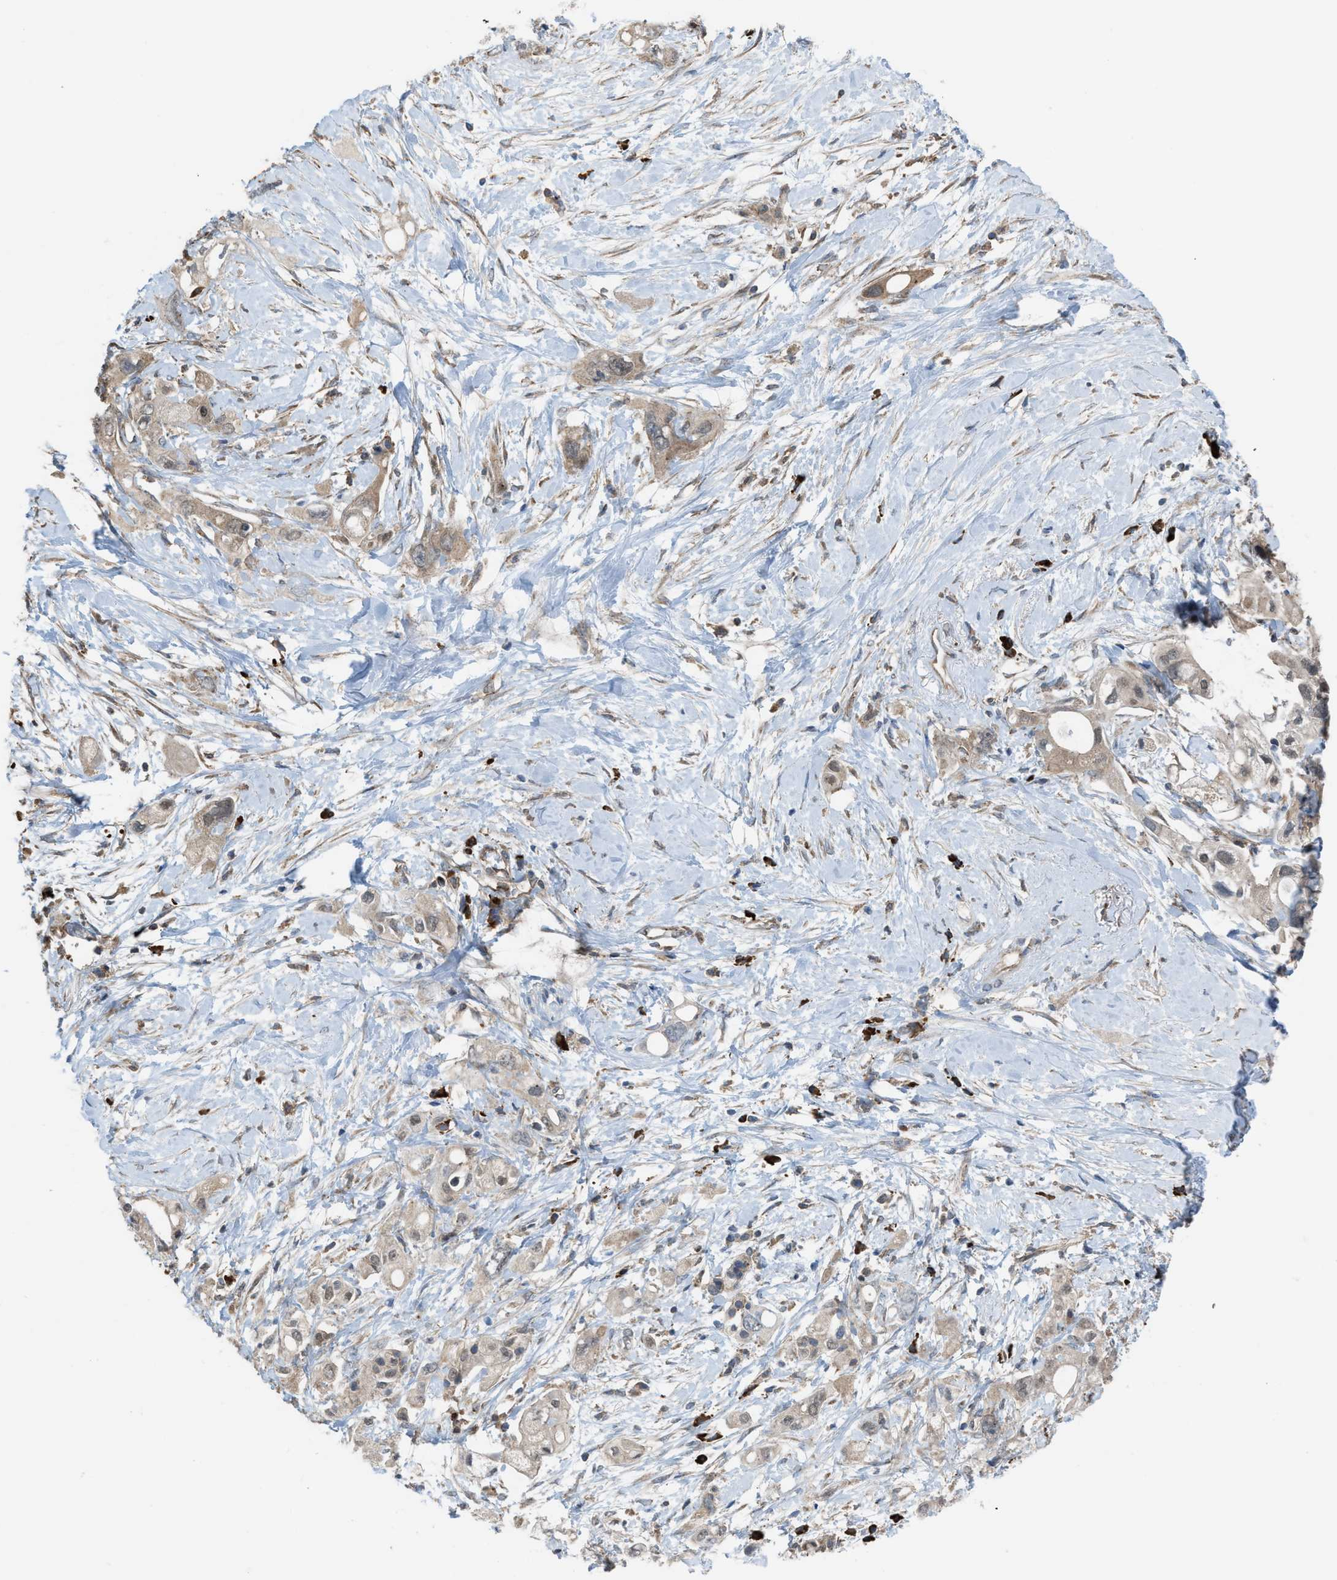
{"staining": {"intensity": "weak", "quantity": ">75%", "location": "cytoplasmic/membranous"}, "tissue": "pancreatic cancer", "cell_type": "Tumor cells", "image_type": "cancer", "snomed": [{"axis": "morphology", "description": "Adenocarcinoma, NOS"}, {"axis": "topography", "description": "Pancreas"}], "caption": "Protein expression analysis of human pancreatic cancer reveals weak cytoplasmic/membranous staining in about >75% of tumor cells. Using DAB (brown) and hematoxylin (blue) stains, captured at high magnification using brightfield microscopy.", "gene": "PLAA", "patient": {"sex": "female", "age": 56}}